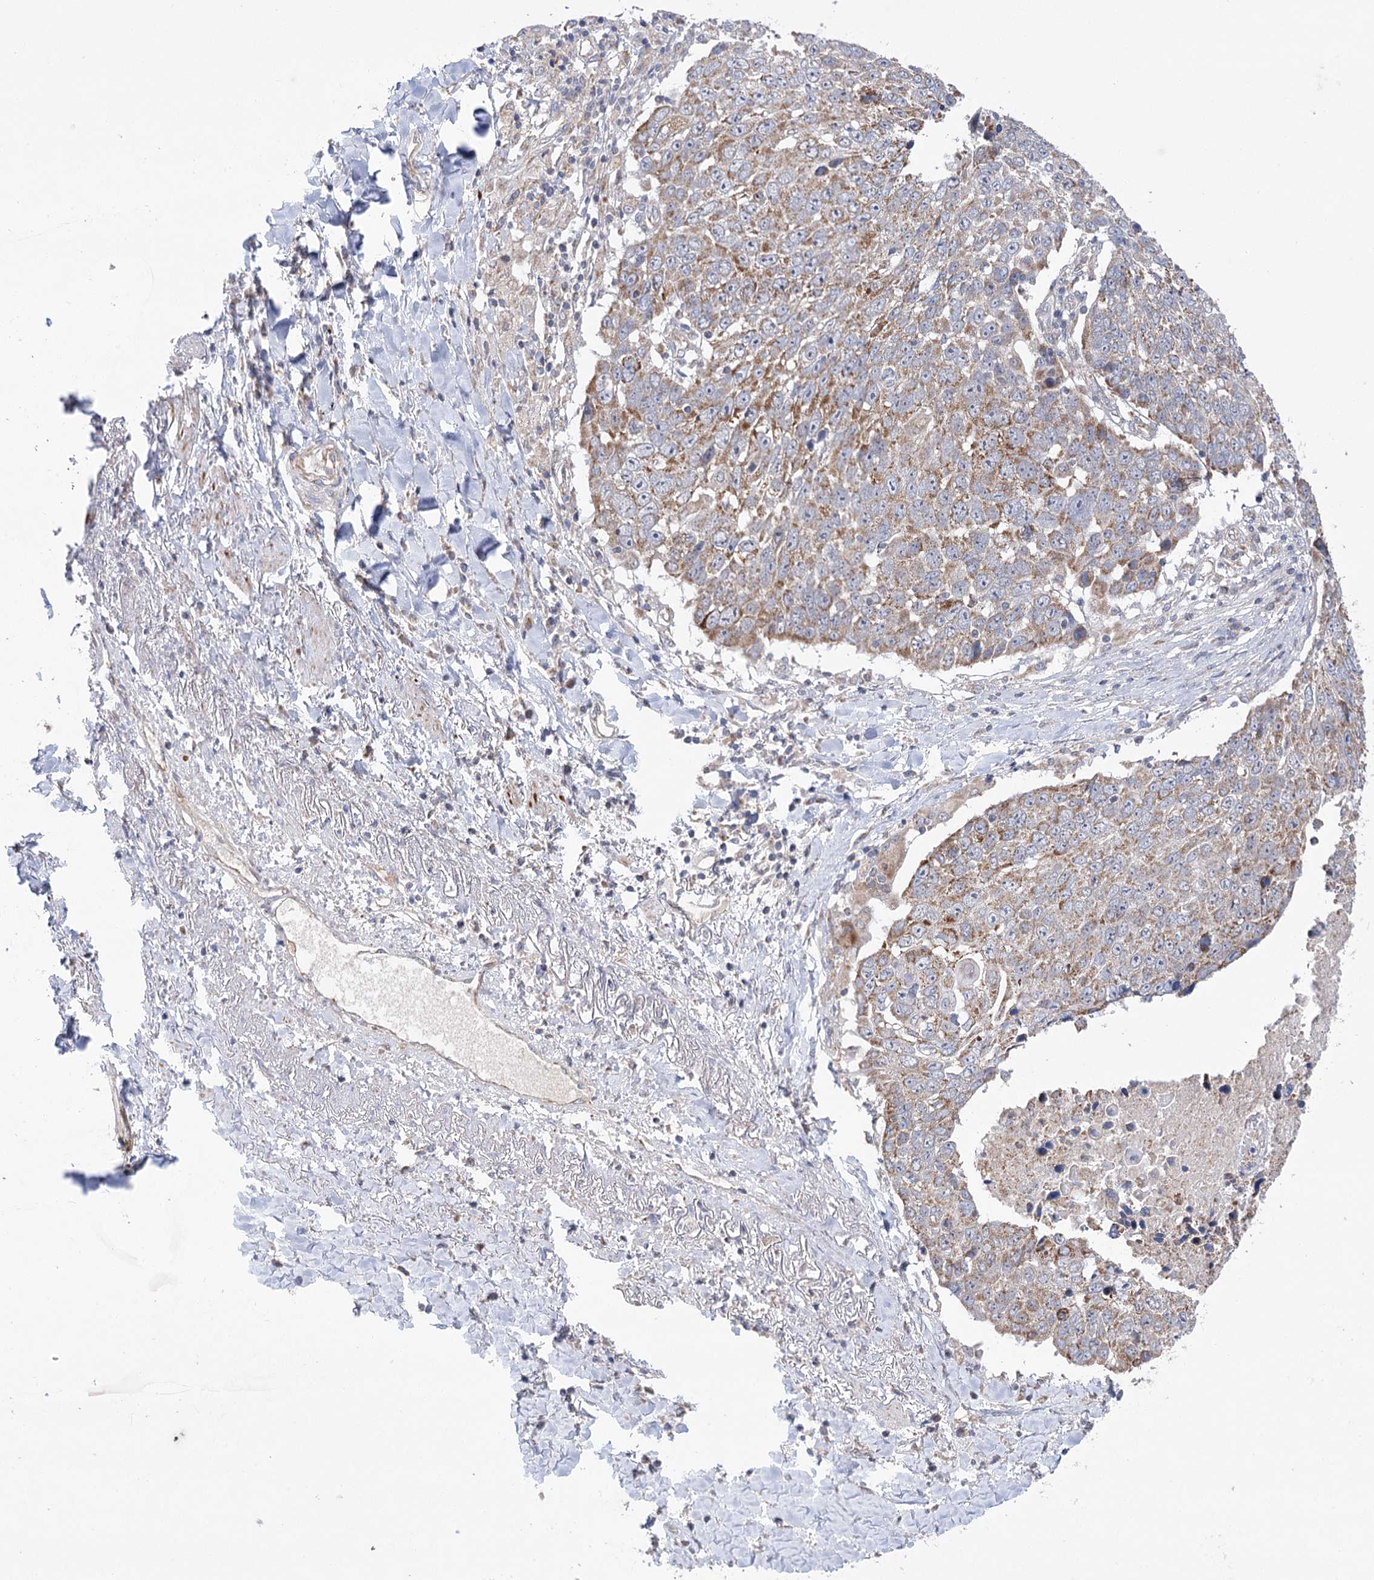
{"staining": {"intensity": "moderate", "quantity": "25%-75%", "location": "cytoplasmic/membranous"}, "tissue": "lung cancer", "cell_type": "Tumor cells", "image_type": "cancer", "snomed": [{"axis": "morphology", "description": "Squamous cell carcinoma, NOS"}, {"axis": "topography", "description": "Lung"}], "caption": "Moderate cytoplasmic/membranous protein staining is present in about 25%-75% of tumor cells in lung squamous cell carcinoma.", "gene": "ECHDC3", "patient": {"sex": "male", "age": 66}}